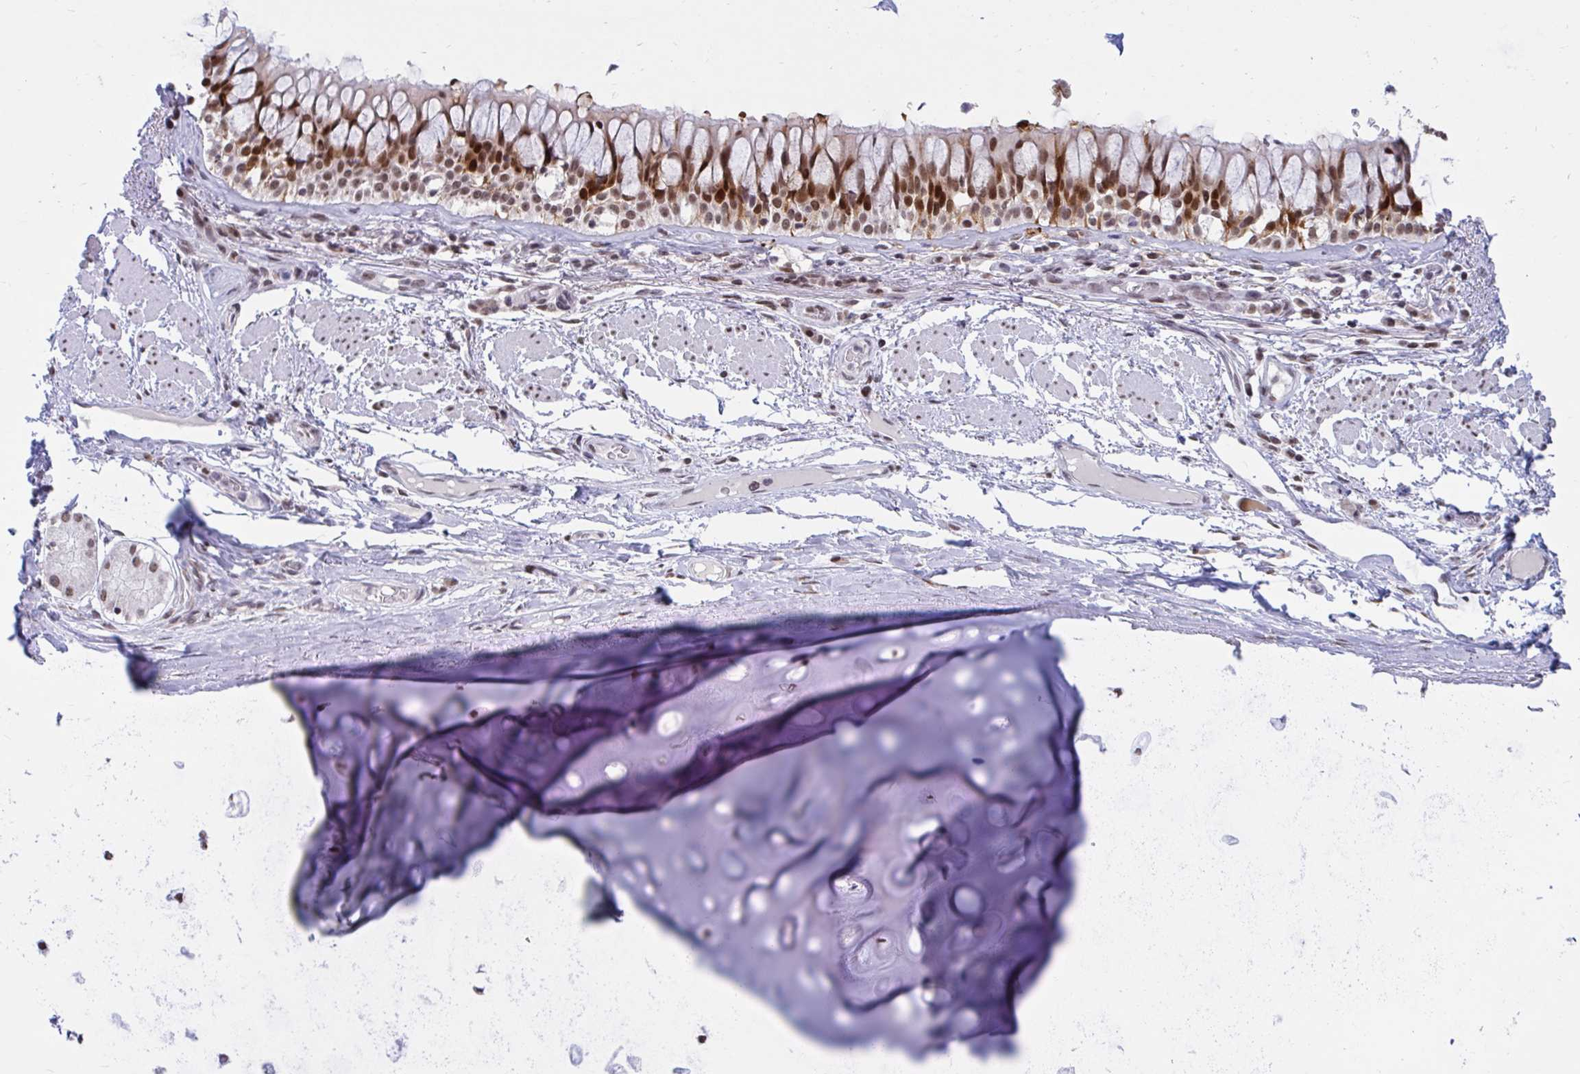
{"staining": {"intensity": "weak", "quantity": "<25%", "location": "nuclear"}, "tissue": "soft tissue", "cell_type": "Chondrocytes", "image_type": "normal", "snomed": [{"axis": "morphology", "description": "Normal tissue, NOS"}, {"axis": "topography", "description": "Cartilage tissue"}, {"axis": "topography", "description": "Bronchus"}], "caption": "Chondrocytes show no significant protein staining in unremarkable soft tissue. (DAB (3,3'-diaminobenzidine) IHC, high magnification).", "gene": "PHF10", "patient": {"sex": "male", "age": 64}}